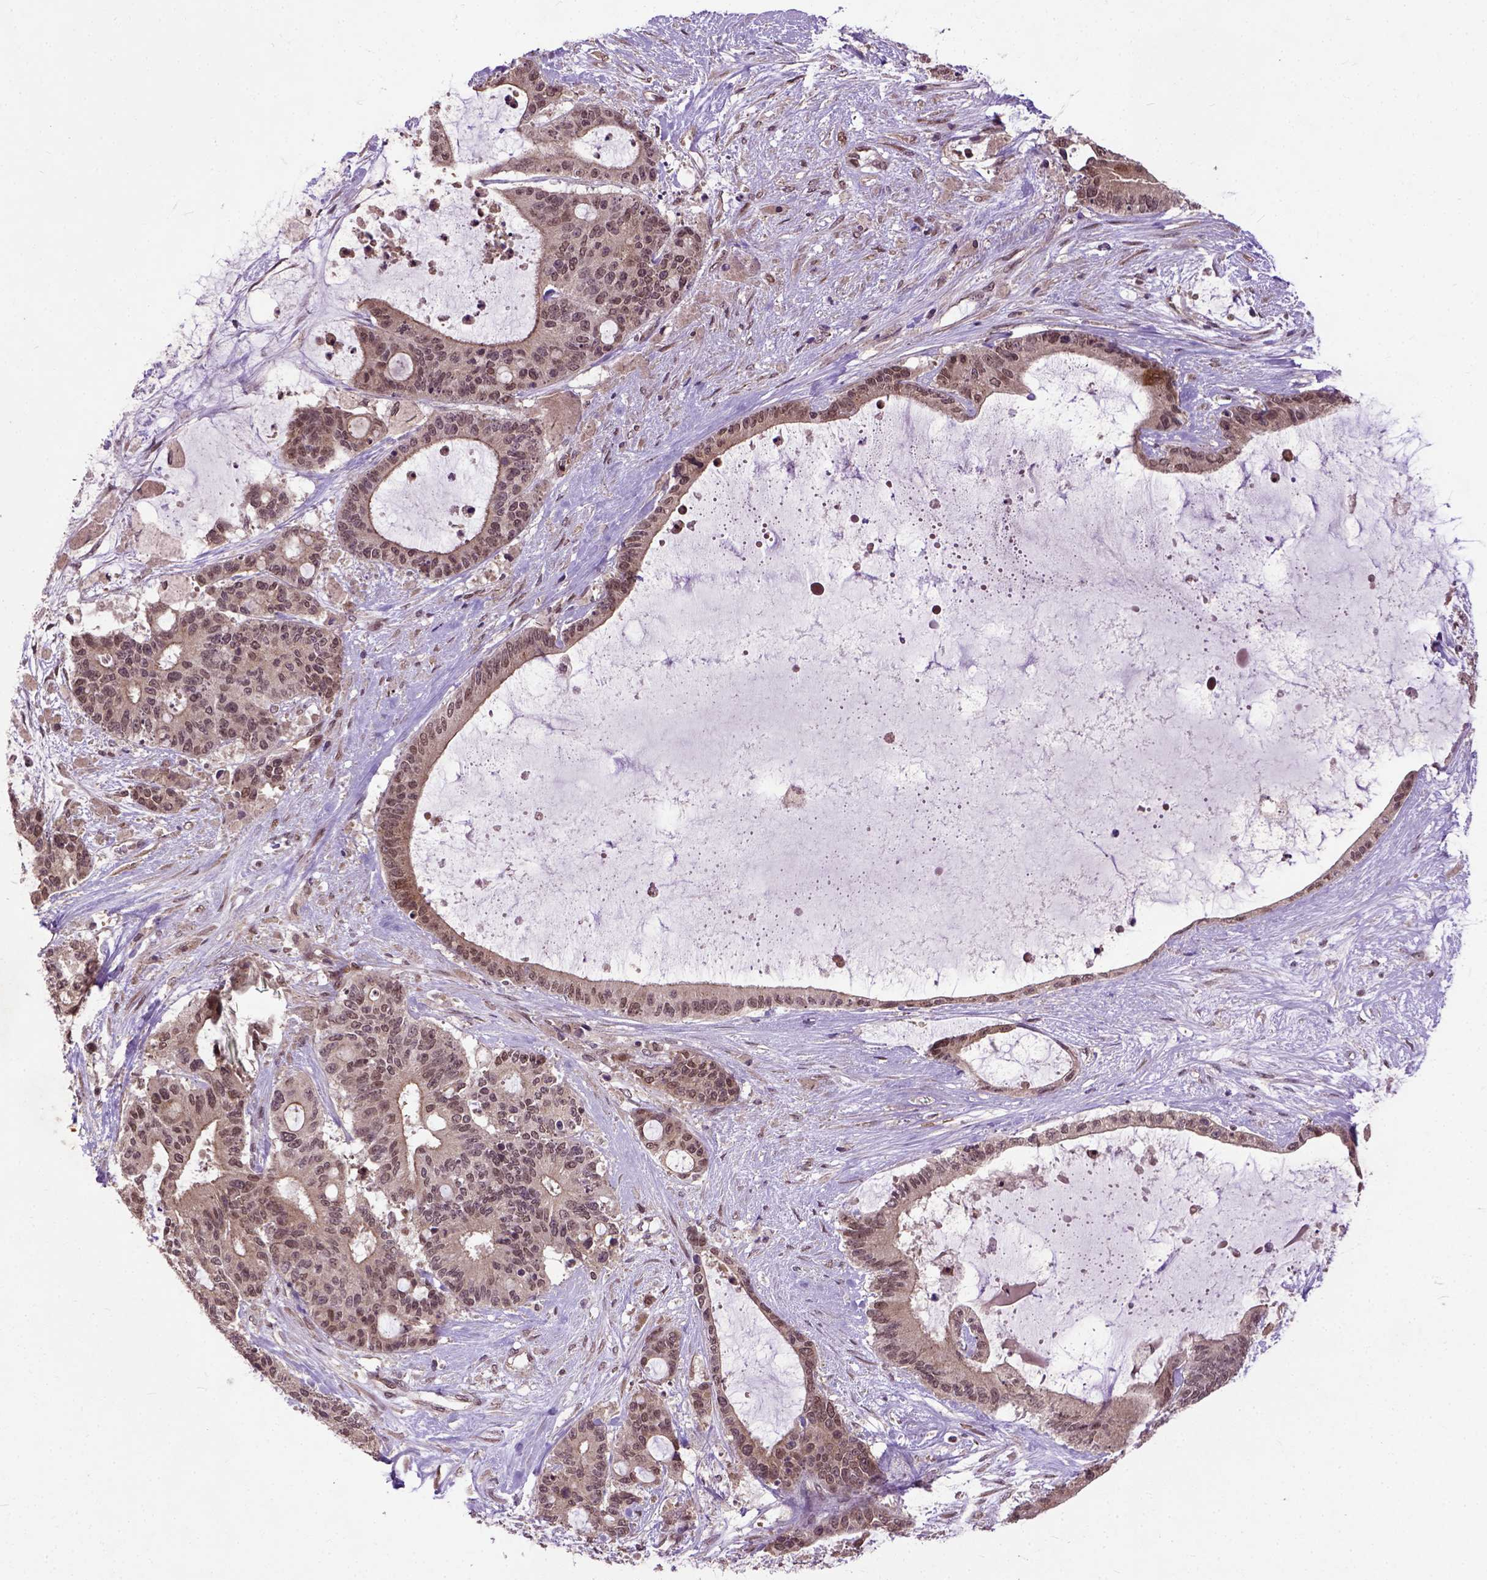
{"staining": {"intensity": "moderate", "quantity": ">75%", "location": "cytoplasmic/membranous,nuclear"}, "tissue": "liver cancer", "cell_type": "Tumor cells", "image_type": "cancer", "snomed": [{"axis": "morphology", "description": "Normal tissue, NOS"}, {"axis": "morphology", "description": "Cholangiocarcinoma"}, {"axis": "topography", "description": "Liver"}, {"axis": "topography", "description": "Peripheral nerve tissue"}], "caption": "Tumor cells display moderate cytoplasmic/membranous and nuclear positivity in about >75% of cells in liver cholangiocarcinoma.", "gene": "UBA3", "patient": {"sex": "female", "age": 73}}